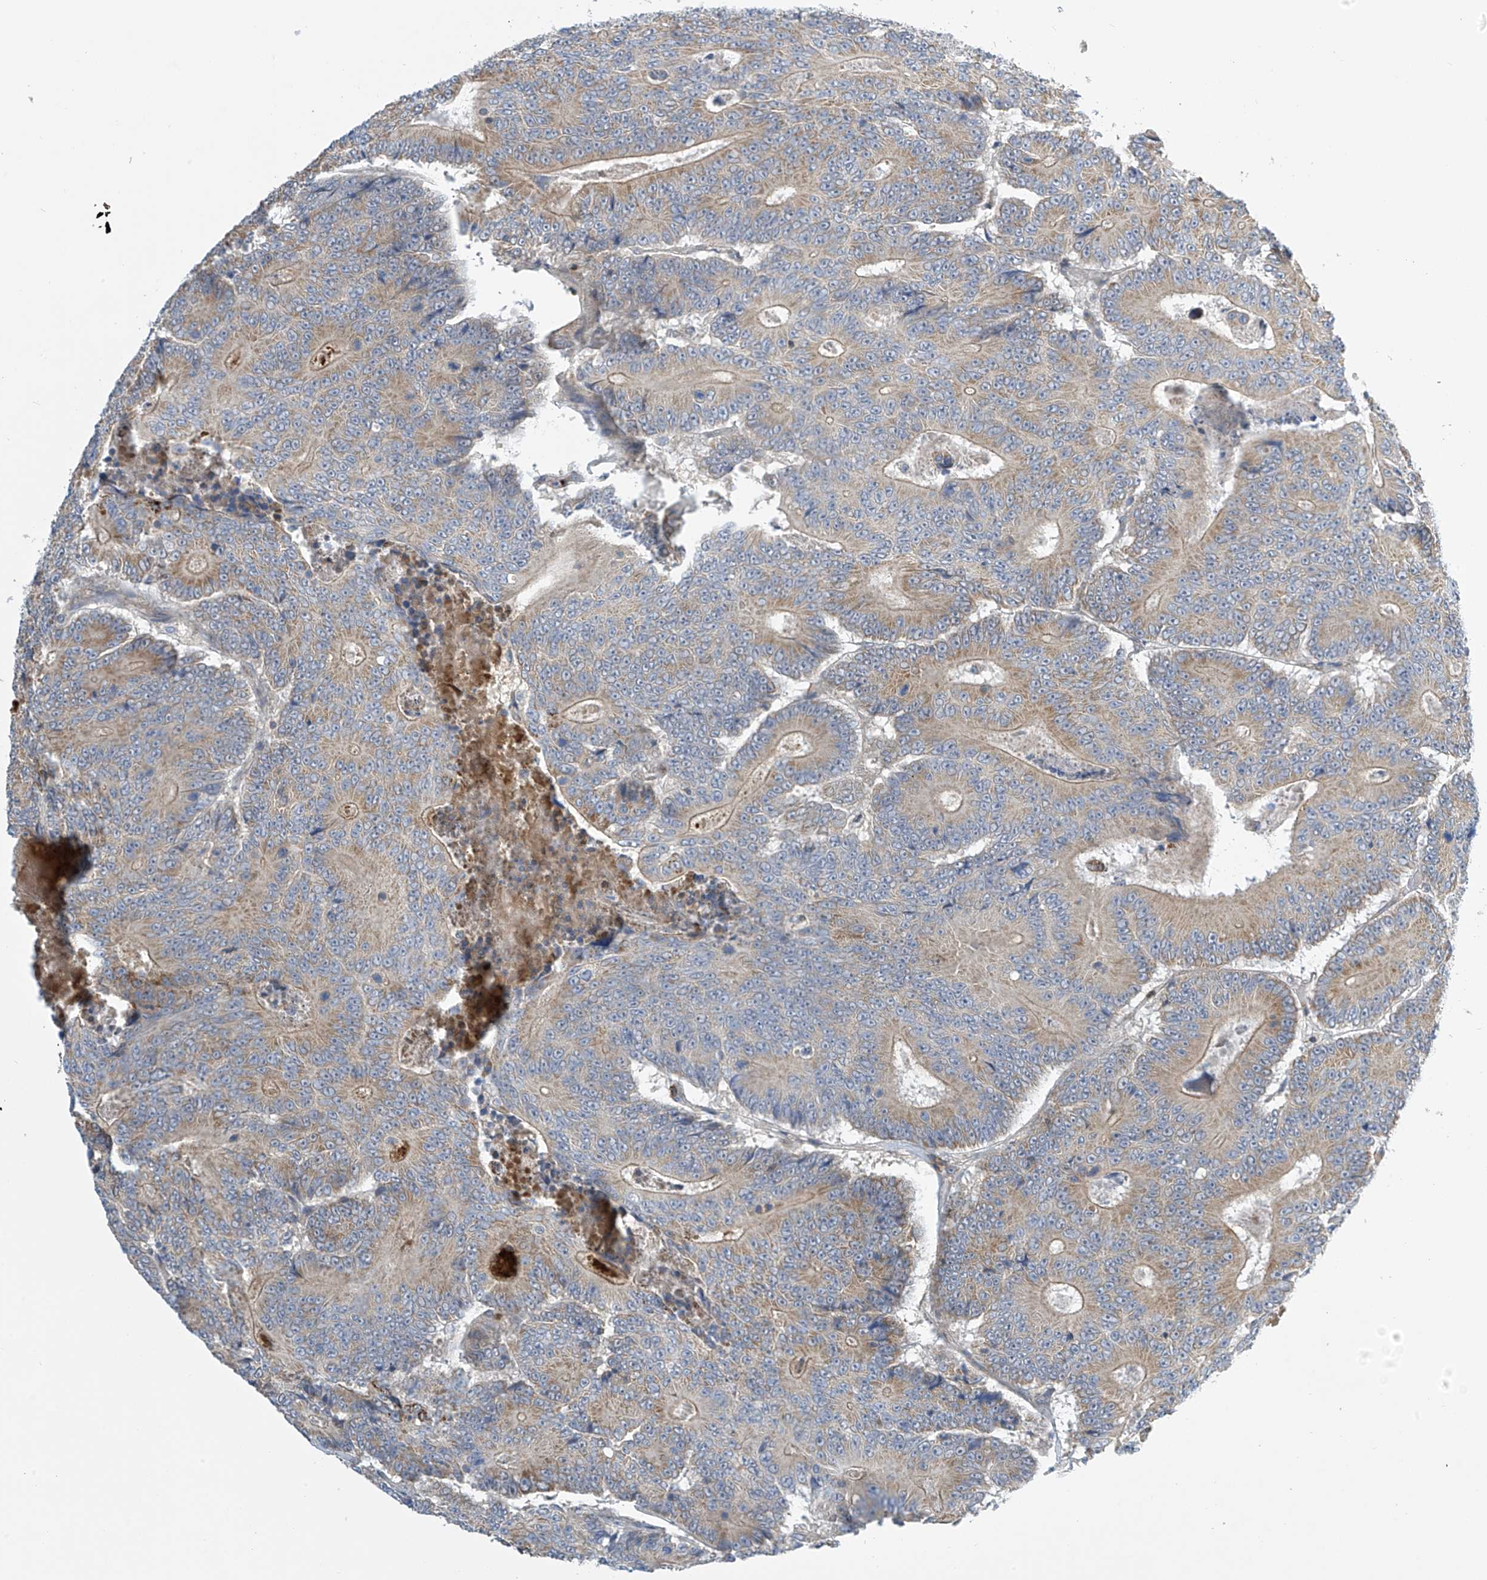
{"staining": {"intensity": "moderate", "quantity": "25%-75%", "location": "cytoplasmic/membranous"}, "tissue": "colorectal cancer", "cell_type": "Tumor cells", "image_type": "cancer", "snomed": [{"axis": "morphology", "description": "Adenocarcinoma, NOS"}, {"axis": "topography", "description": "Colon"}], "caption": "An image showing moderate cytoplasmic/membranous positivity in about 25%-75% of tumor cells in colorectal cancer (adenocarcinoma), as visualized by brown immunohistochemical staining.", "gene": "IBA57", "patient": {"sex": "male", "age": 83}}